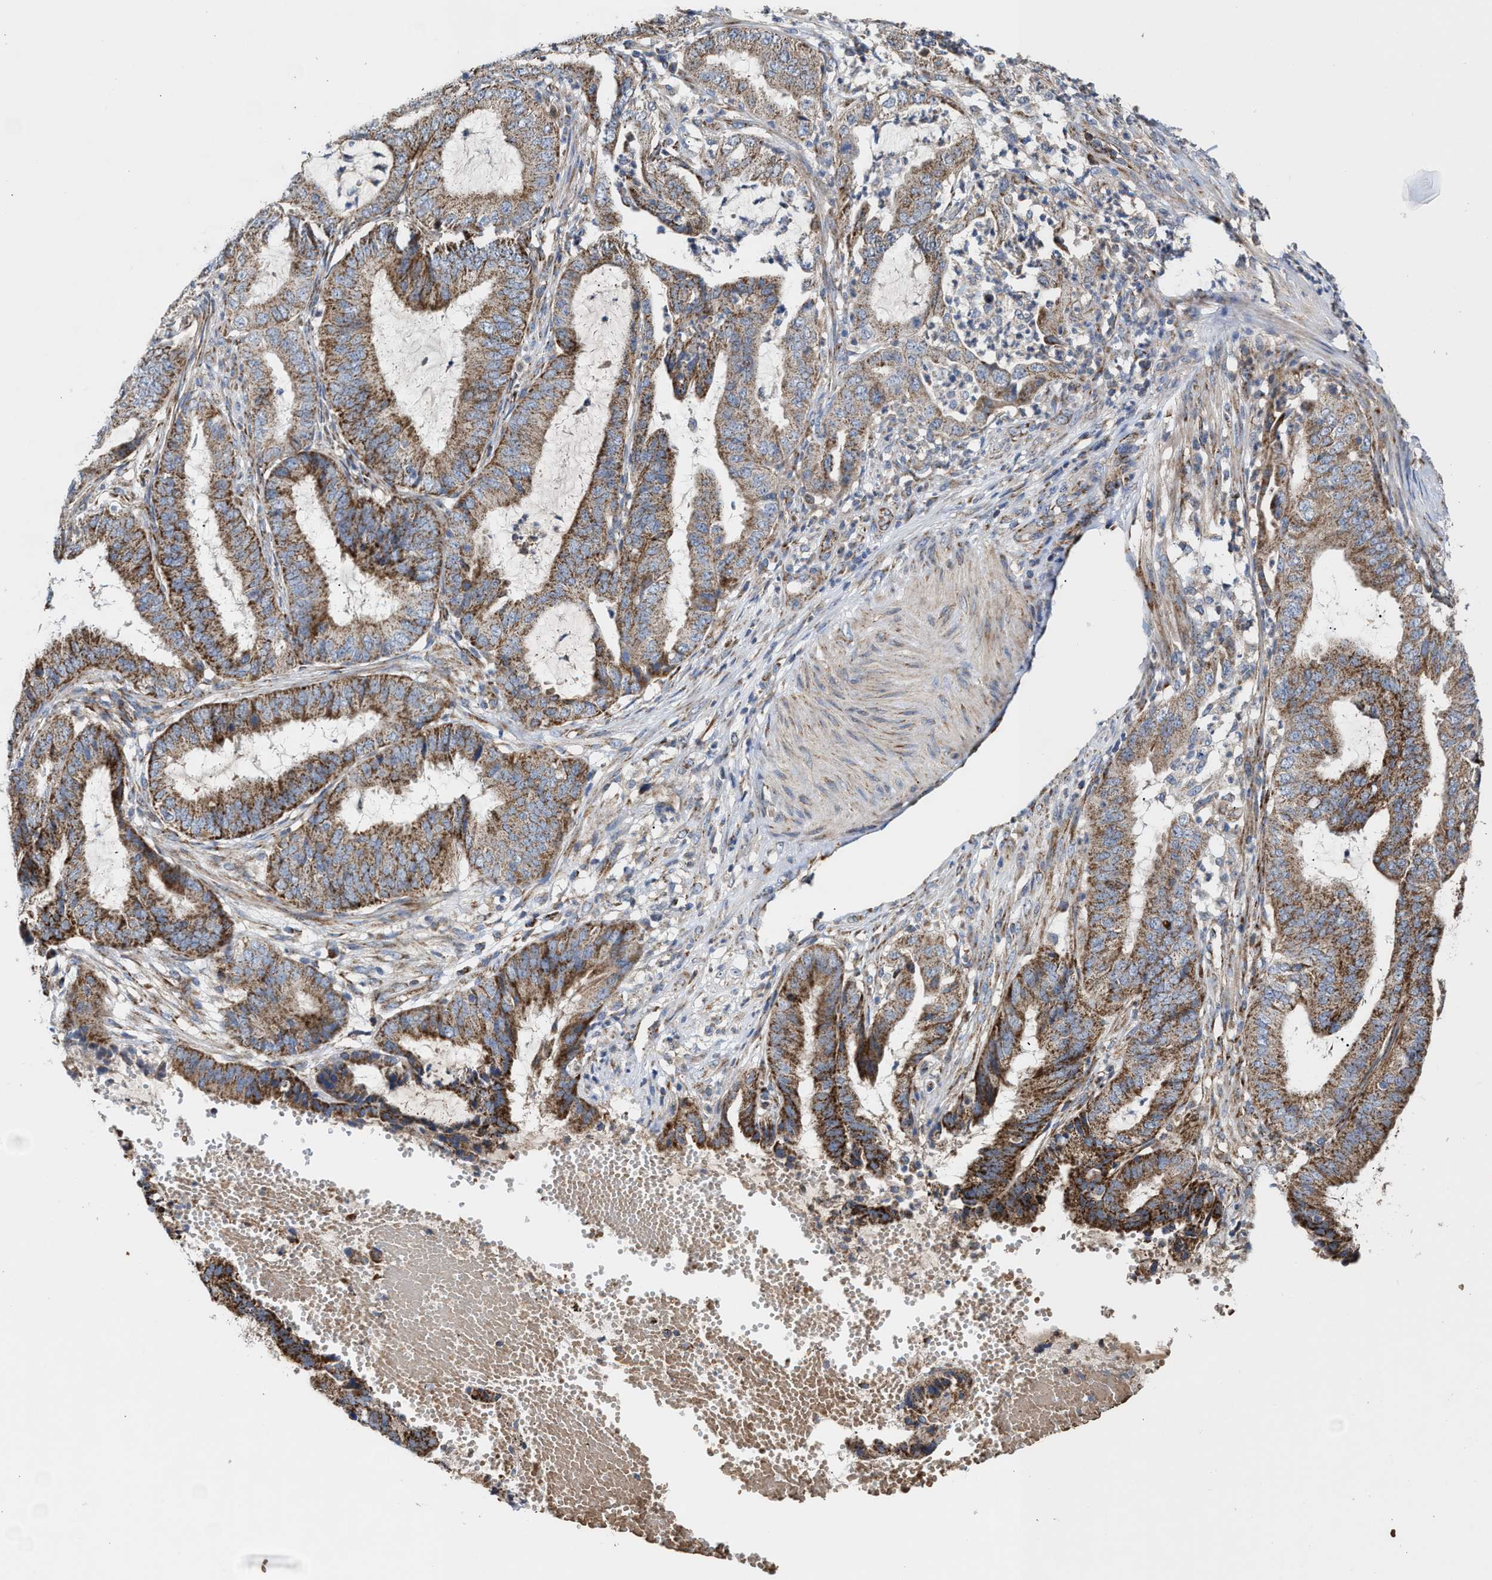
{"staining": {"intensity": "moderate", "quantity": ">75%", "location": "cytoplasmic/membranous"}, "tissue": "endometrial cancer", "cell_type": "Tumor cells", "image_type": "cancer", "snomed": [{"axis": "morphology", "description": "Adenocarcinoma, NOS"}, {"axis": "topography", "description": "Endometrium"}], "caption": "Human endometrial adenocarcinoma stained with a protein marker shows moderate staining in tumor cells.", "gene": "MECR", "patient": {"sex": "female", "age": 51}}